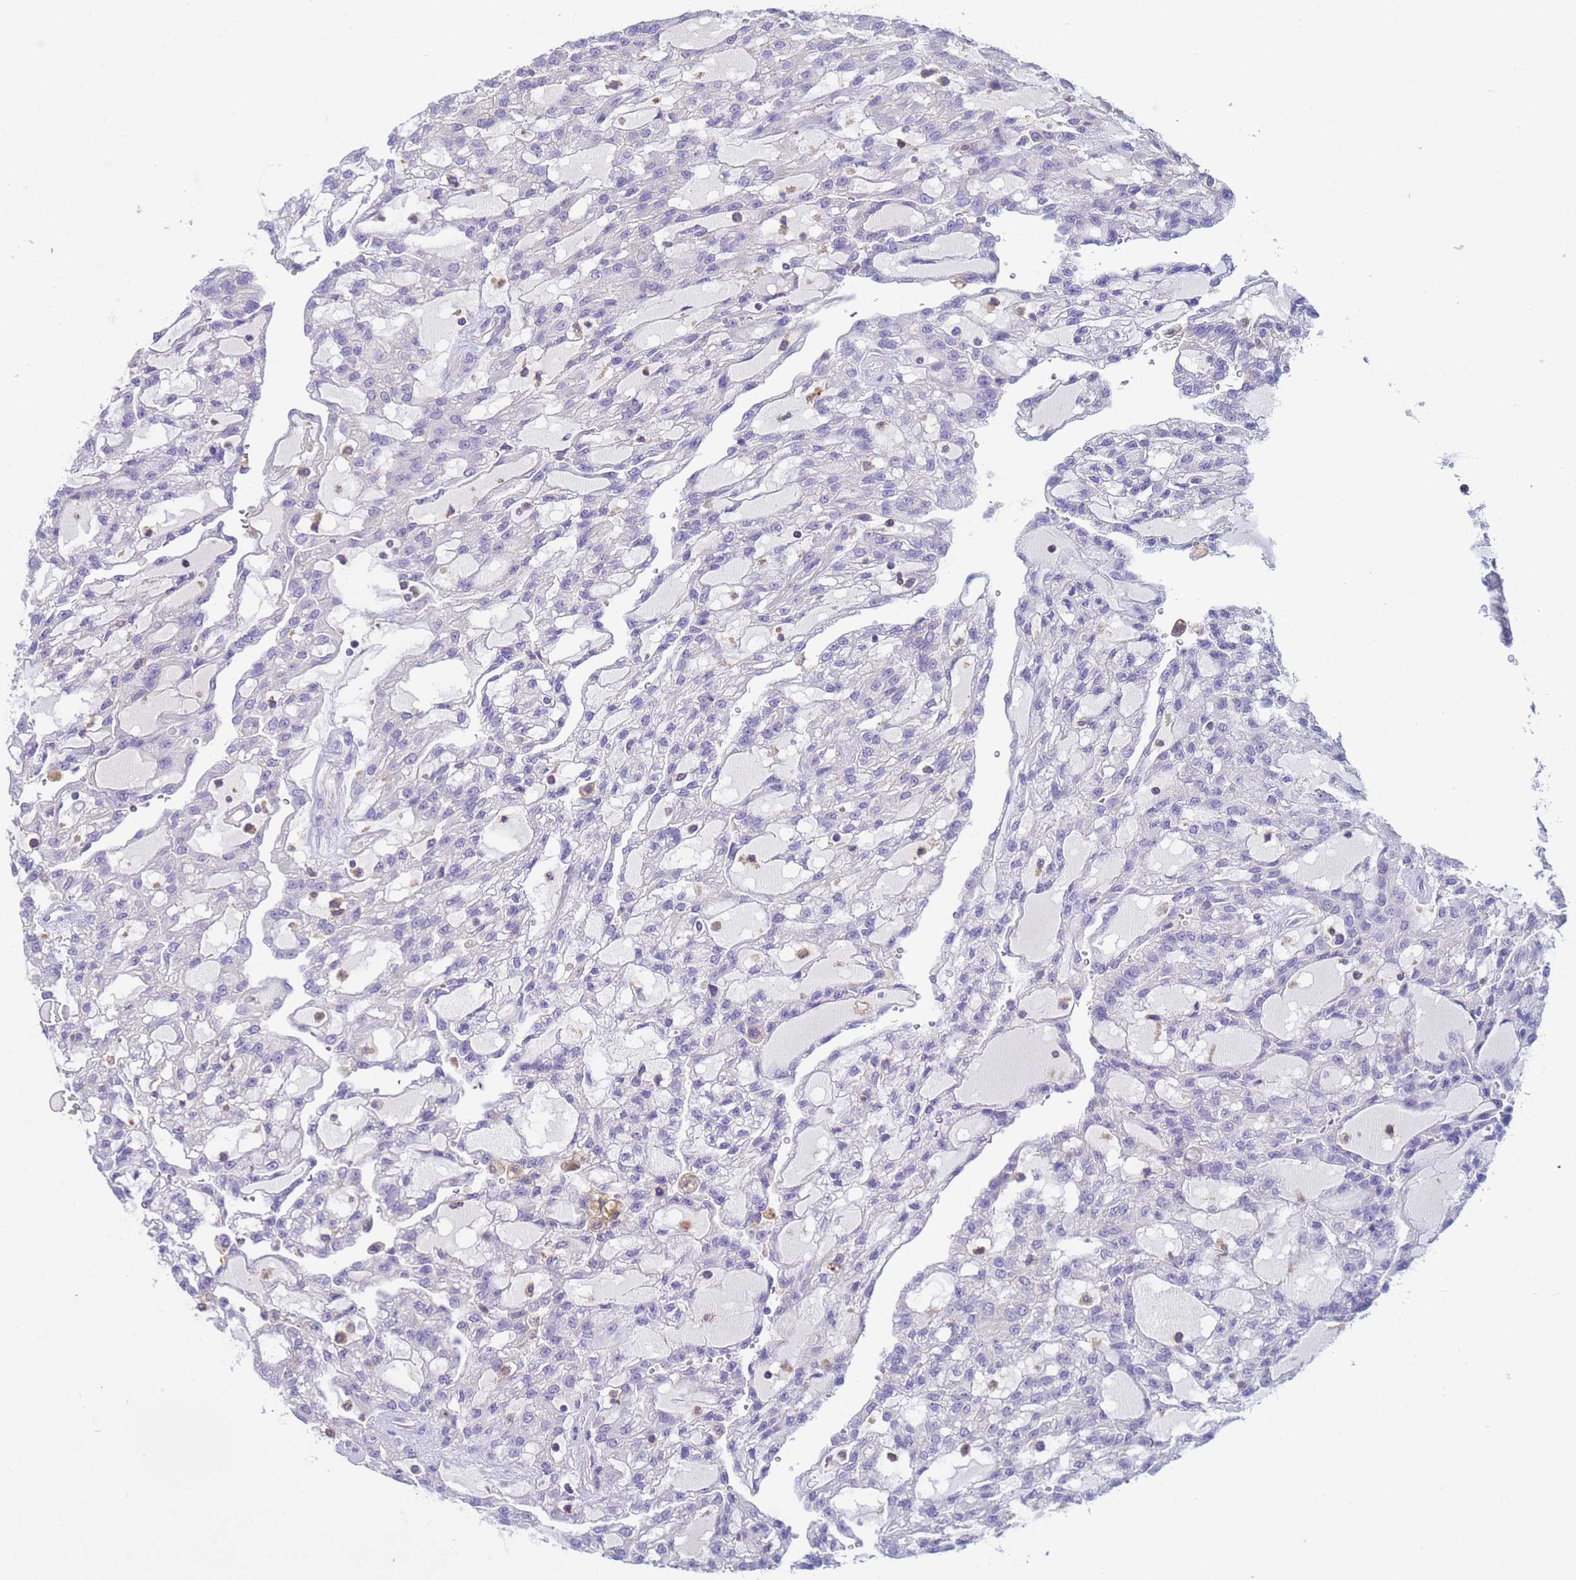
{"staining": {"intensity": "negative", "quantity": "none", "location": "none"}, "tissue": "renal cancer", "cell_type": "Tumor cells", "image_type": "cancer", "snomed": [{"axis": "morphology", "description": "Adenocarcinoma, NOS"}, {"axis": "topography", "description": "Kidney"}], "caption": "Human adenocarcinoma (renal) stained for a protein using immunohistochemistry (IHC) demonstrates no staining in tumor cells.", "gene": "KLHL13", "patient": {"sex": "male", "age": 63}}